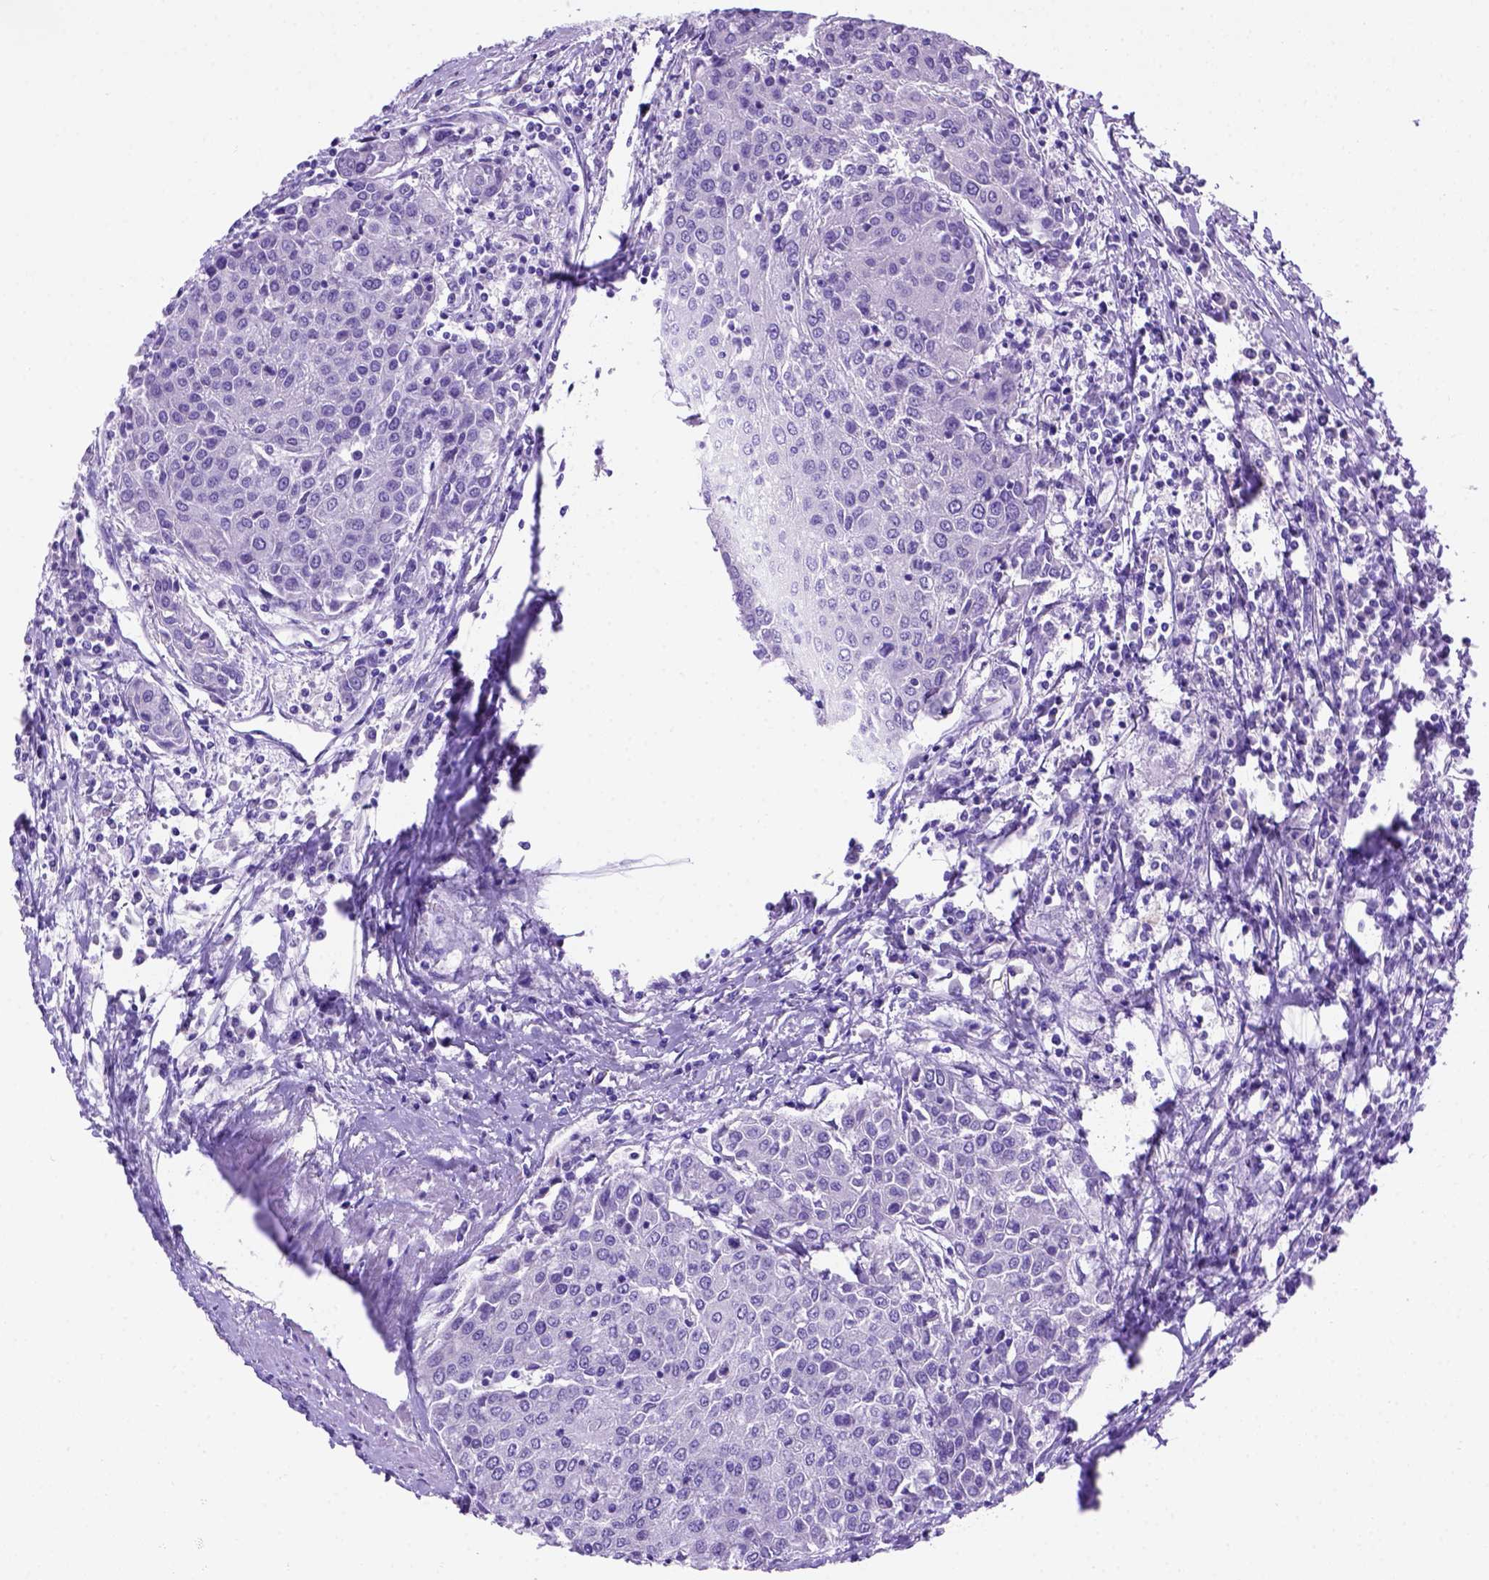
{"staining": {"intensity": "negative", "quantity": "none", "location": "none"}, "tissue": "urothelial cancer", "cell_type": "Tumor cells", "image_type": "cancer", "snomed": [{"axis": "morphology", "description": "Urothelial carcinoma, High grade"}, {"axis": "topography", "description": "Urinary bladder"}], "caption": "This is an IHC photomicrograph of urothelial cancer. There is no staining in tumor cells.", "gene": "FOXI1", "patient": {"sex": "female", "age": 85}}